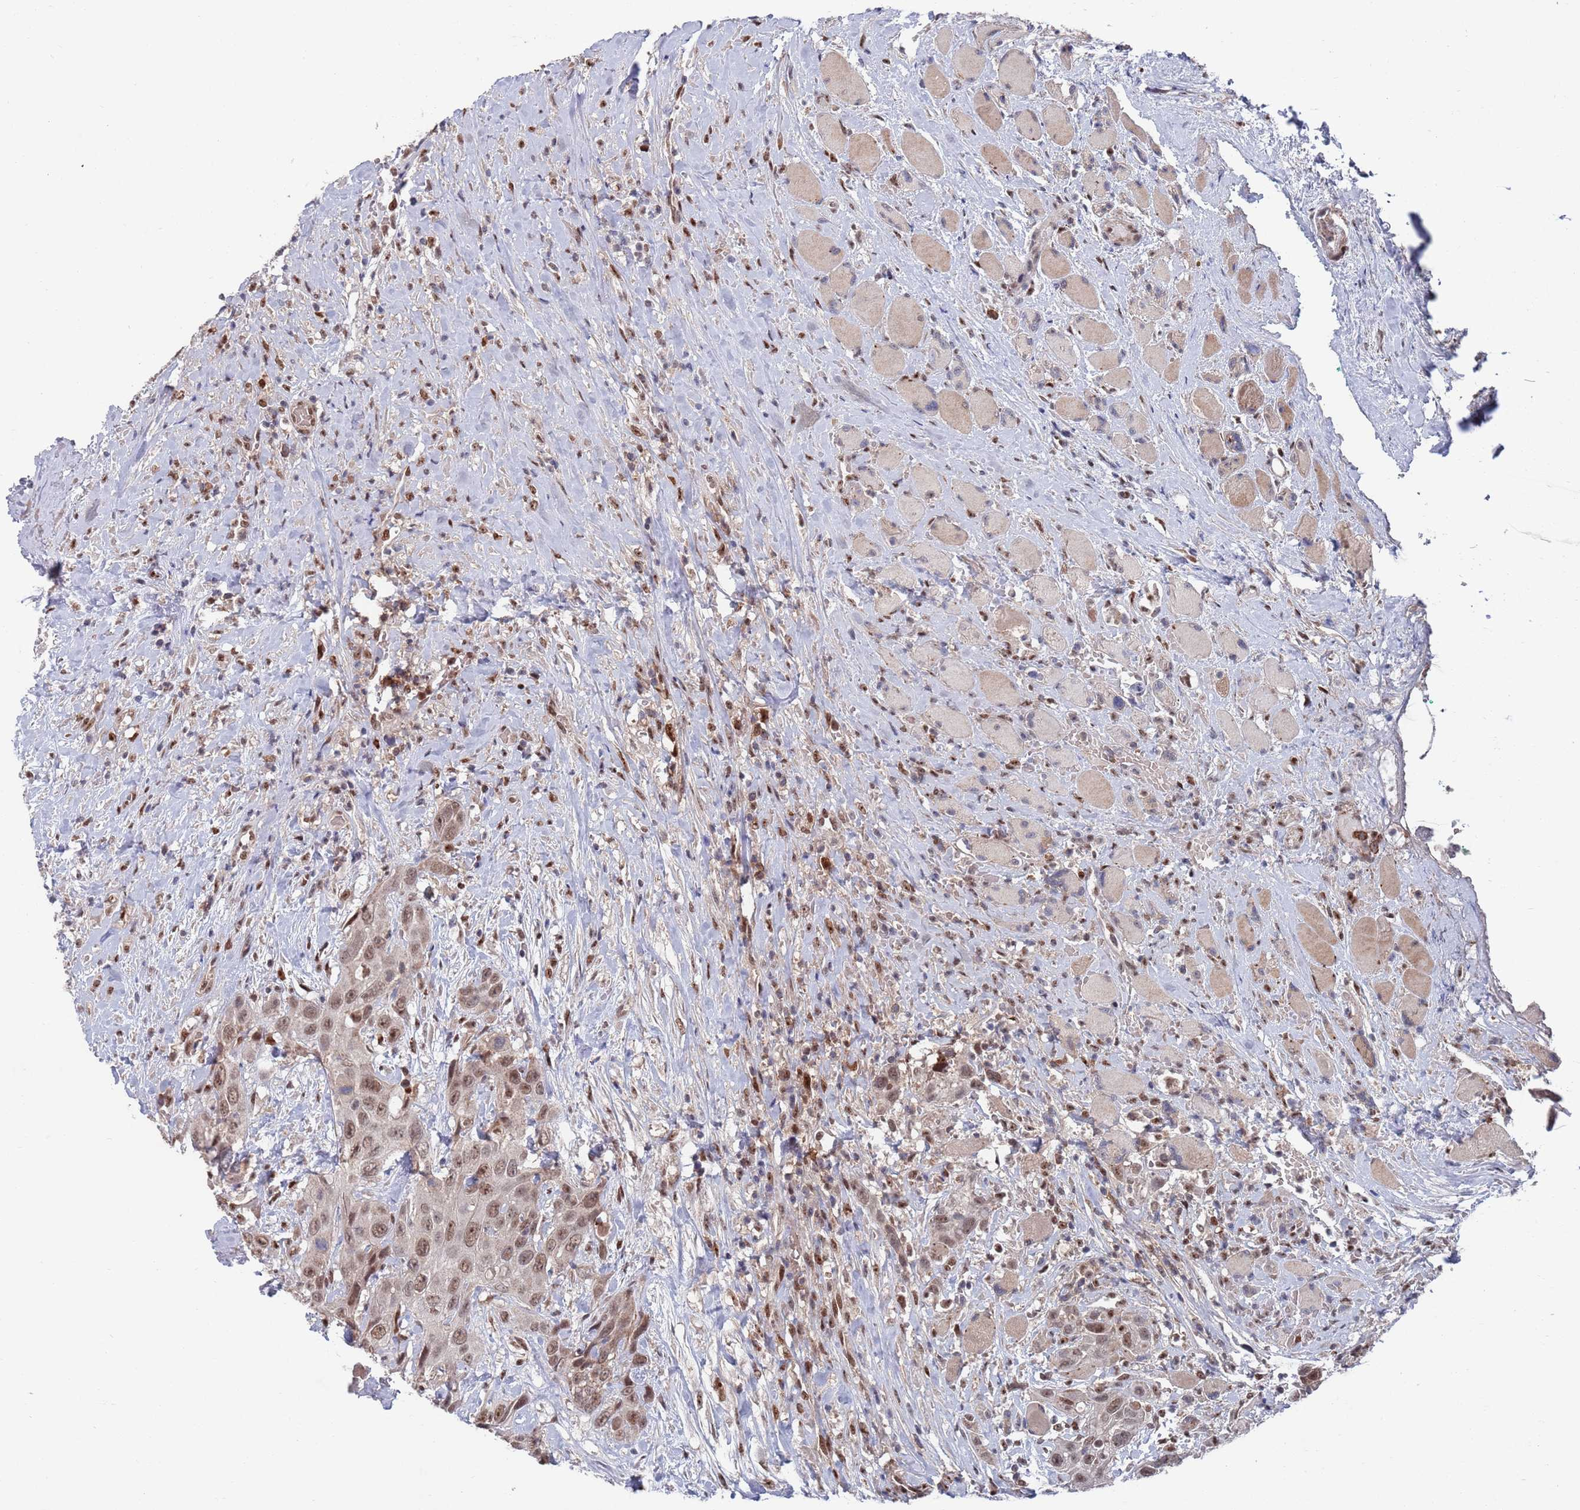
{"staining": {"intensity": "moderate", "quantity": ">75%", "location": "nuclear"}, "tissue": "head and neck cancer", "cell_type": "Tumor cells", "image_type": "cancer", "snomed": [{"axis": "morphology", "description": "Squamous cell carcinoma, NOS"}, {"axis": "topography", "description": "Head-Neck"}], "caption": "Brown immunohistochemical staining in squamous cell carcinoma (head and neck) exhibits moderate nuclear staining in approximately >75% of tumor cells. The protein of interest is shown in brown color, while the nuclei are stained blue.", "gene": "RPP25", "patient": {"sex": "male", "age": 81}}